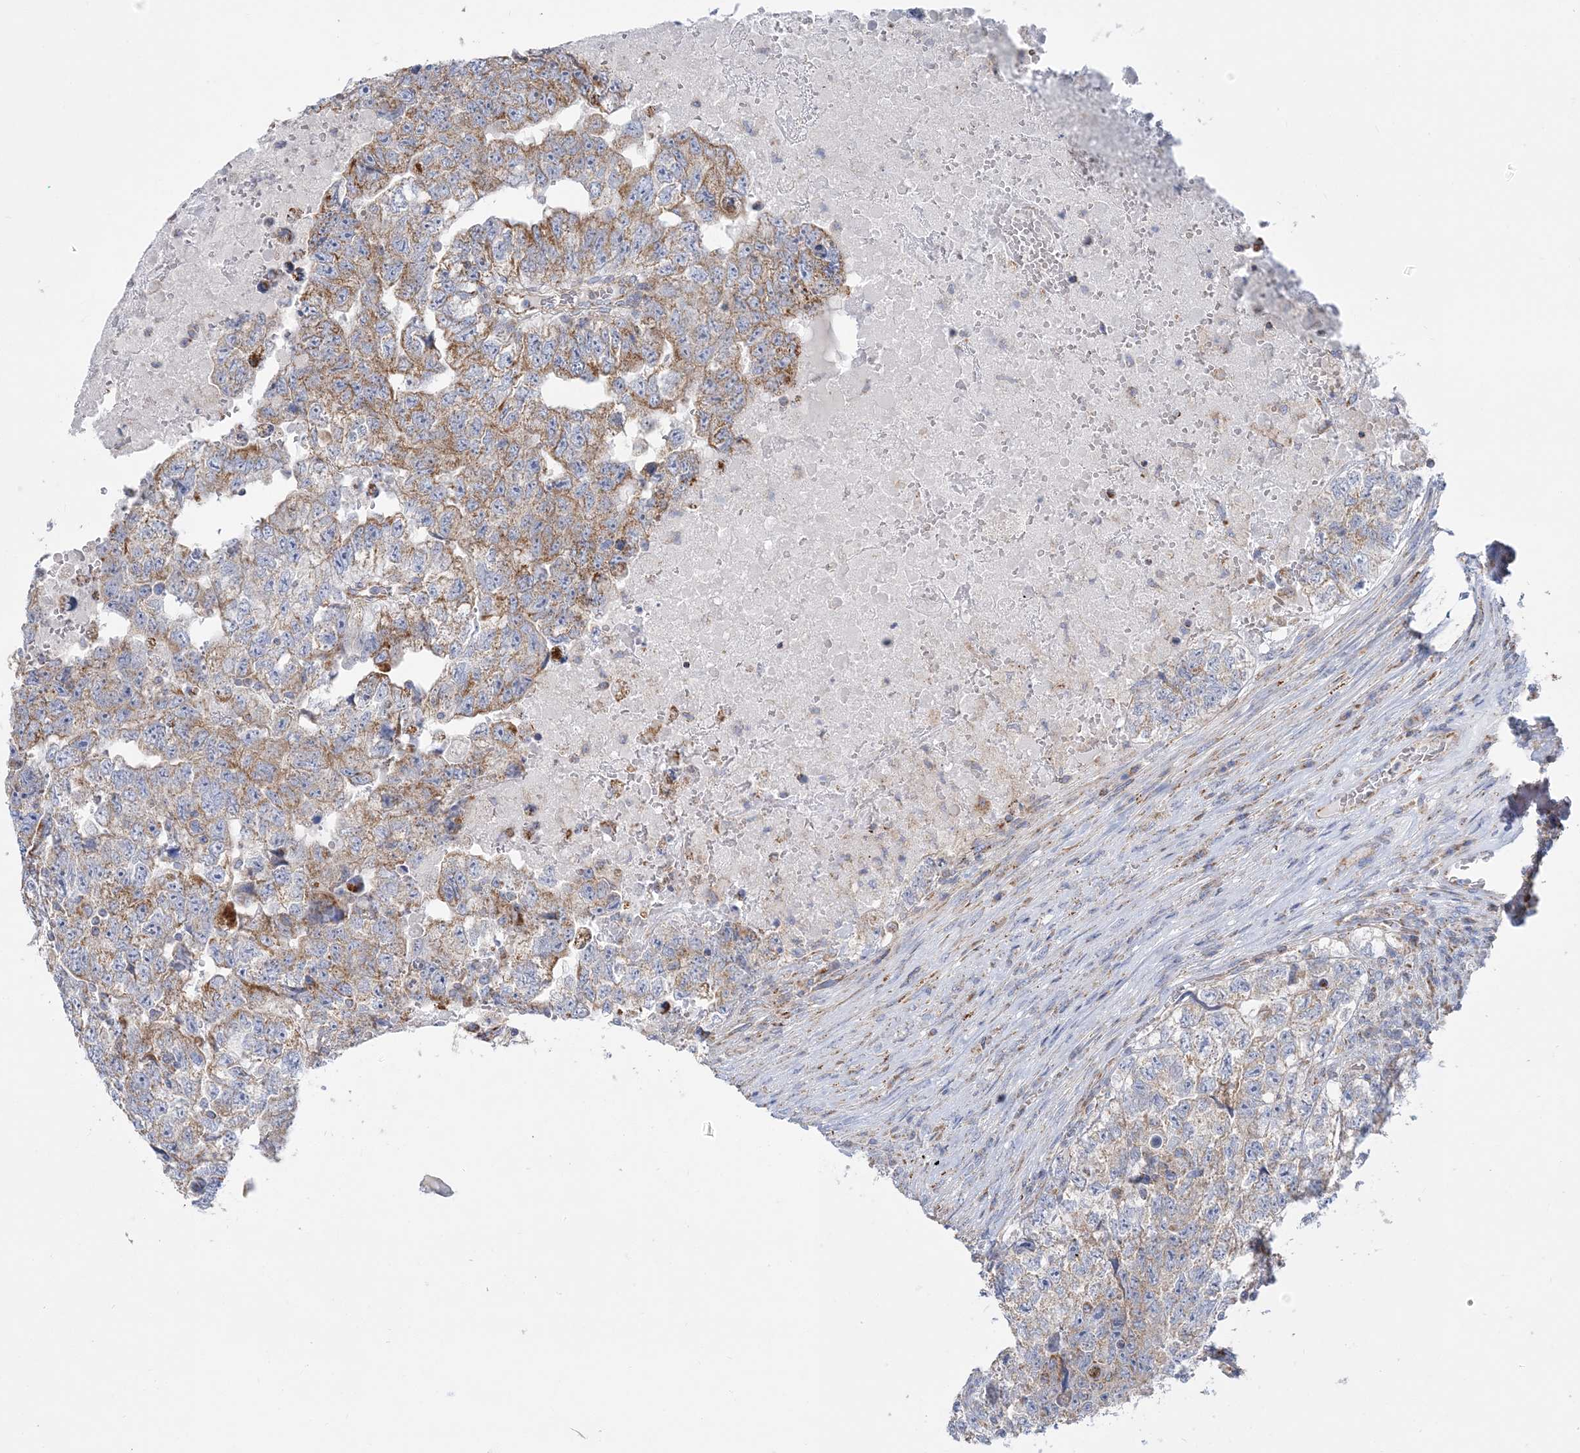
{"staining": {"intensity": "moderate", "quantity": ">75%", "location": "cytoplasmic/membranous"}, "tissue": "testis cancer", "cell_type": "Tumor cells", "image_type": "cancer", "snomed": [{"axis": "morphology", "description": "Carcinoma, Embryonal, NOS"}, {"axis": "topography", "description": "Testis"}], "caption": "Protein positivity by IHC shows moderate cytoplasmic/membranous staining in about >75% of tumor cells in embryonal carcinoma (testis). (DAB IHC, brown staining for protein, blue staining for nuclei).", "gene": "TBC1D14", "patient": {"sex": "male", "age": 36}}